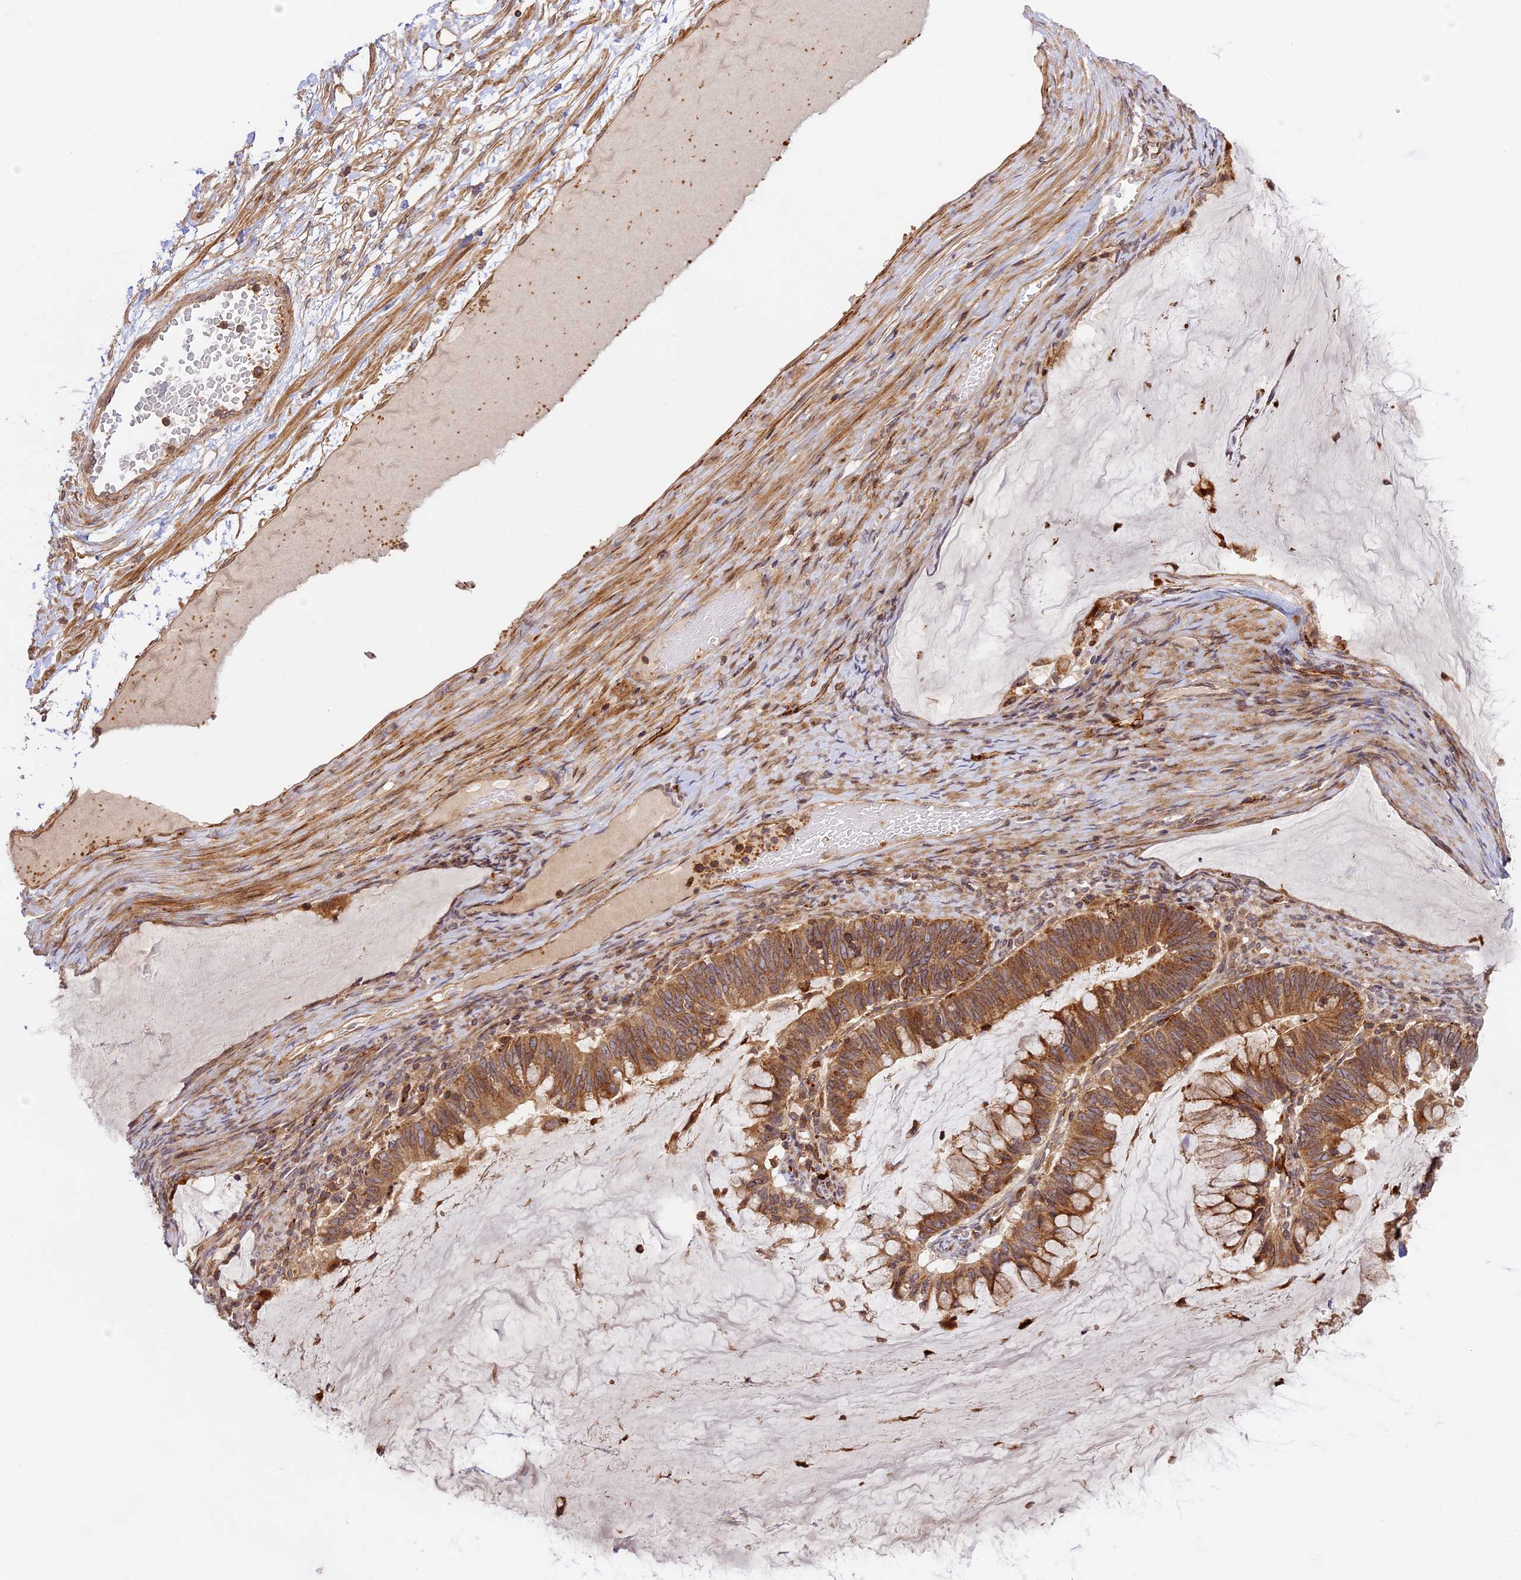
{"staining": {"intensity": "moderate", "quantity": ">75%", "location": "cytoplasmic/membranous"}, "tissue": "ovarian cancer", "cell_type": "Tumor cells", "image_type": "cancer", "snomed": [{"axis": "morphology", "description": "Cystadenocarcinoma, mucinous, NOS"}, {"axis": "topography", "description": "Ovary"}], "caption": "High-magnification brightfield microscopy of ovarian mucinous cystadenocarcinoma stained with DAB (3,3'-diaminobenzidine) (brown) and counterstained with hematoxylin (blue). tumor cells exhibit moderate cytoplasmic/membranous staining is seen in approximately>75% of cells.", "gene": "DGKH", "patient": {"sex": "female", "age": 61}}